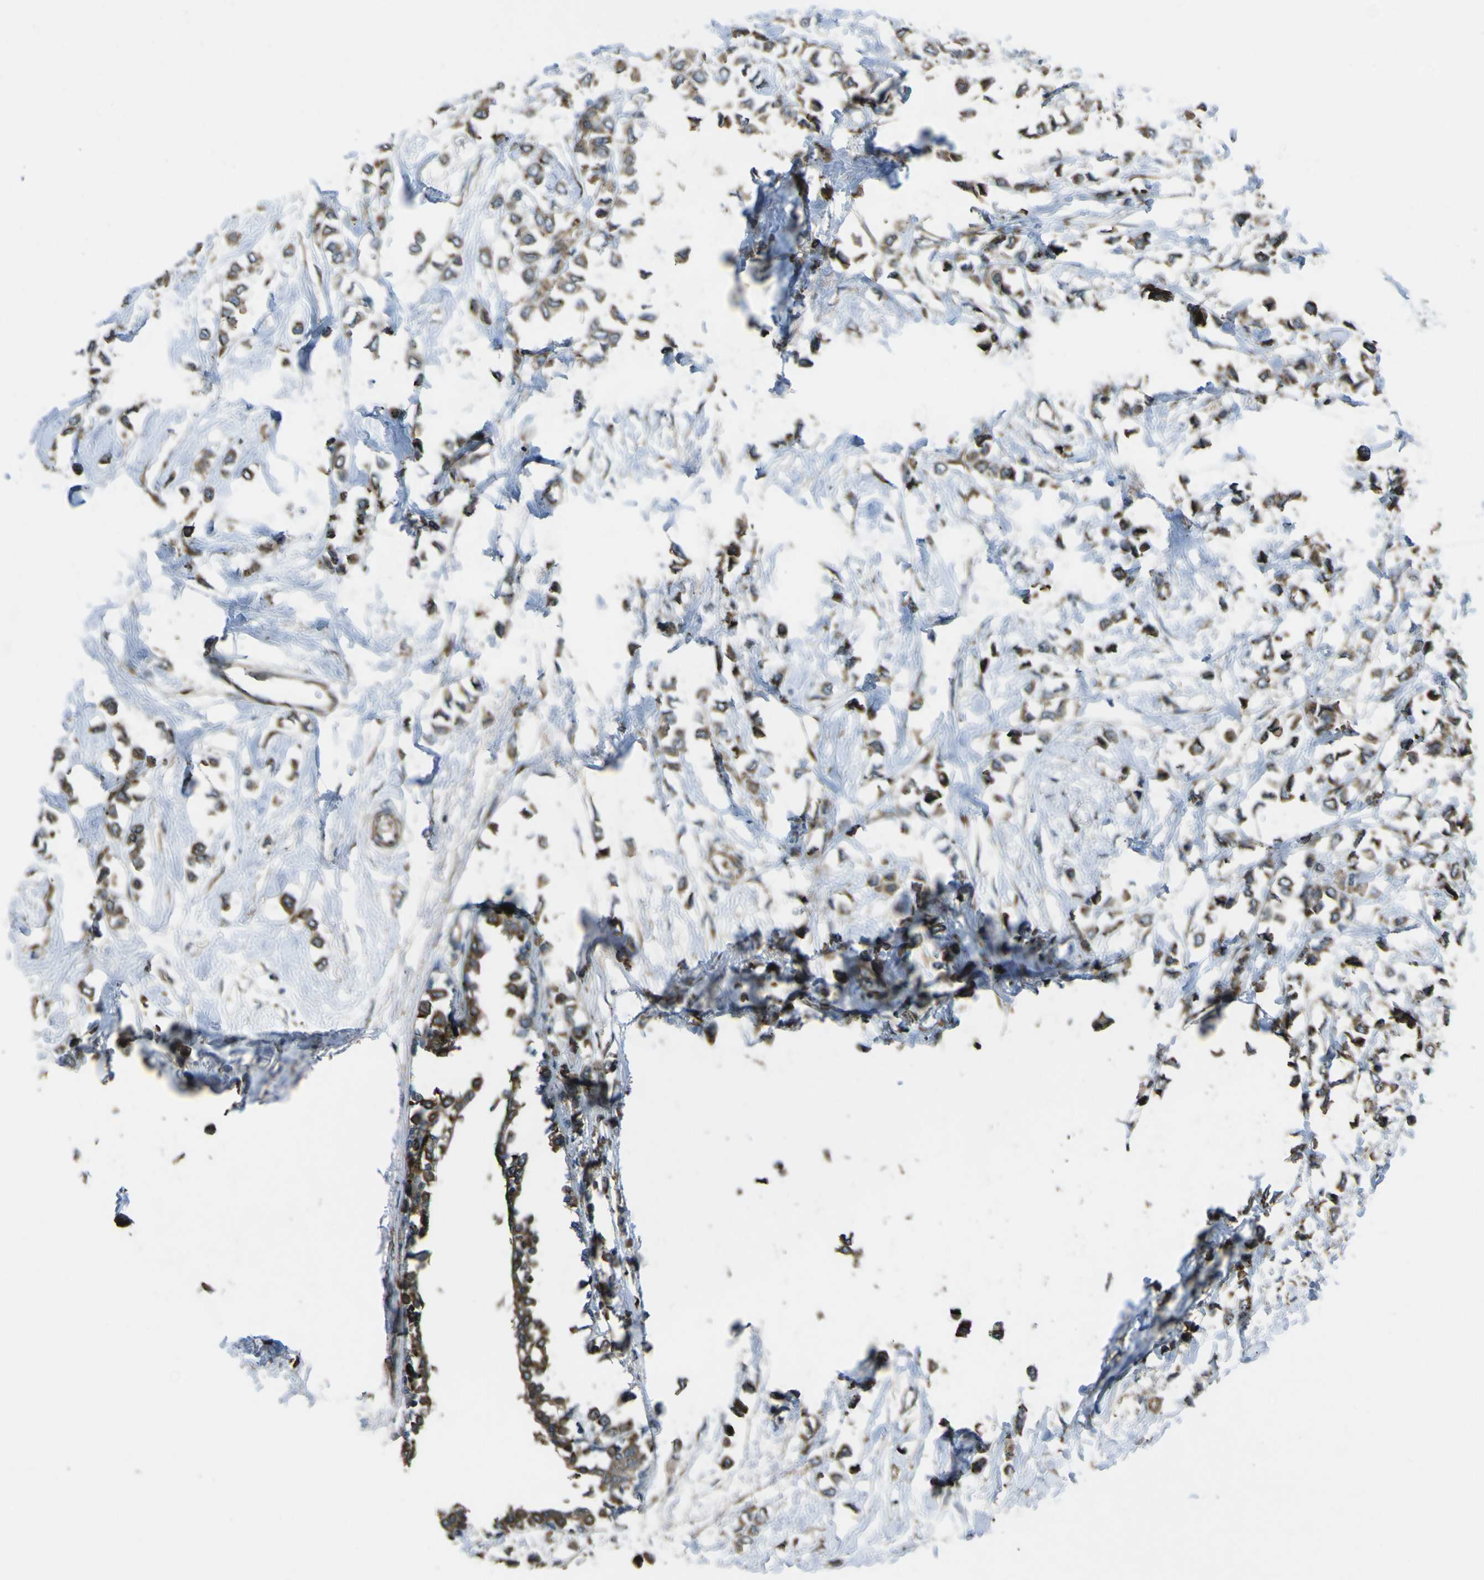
{"staining": {"intensity": "moderate", "quantity": ">75%", "location": "cytoplasmic/membranous"}, "tissue": "breast cancer", "cell_type": "Tumor cells", "image_type": "cancer", "snomed": [{"axis": "morphology", "description": "Lobular carcinoma"}, {"axis": "topography", "description": "Breast"}], "caption": "Immunohistochemical staining of breast lobular carcinoma demonstrates moderate cytoplasmic/membranous protein expression in approximately >75% of tumor cells. Nuclei are stained in blue.", "gene": "NAALADL2", "patient": {"sex": "female", "age": 51}}